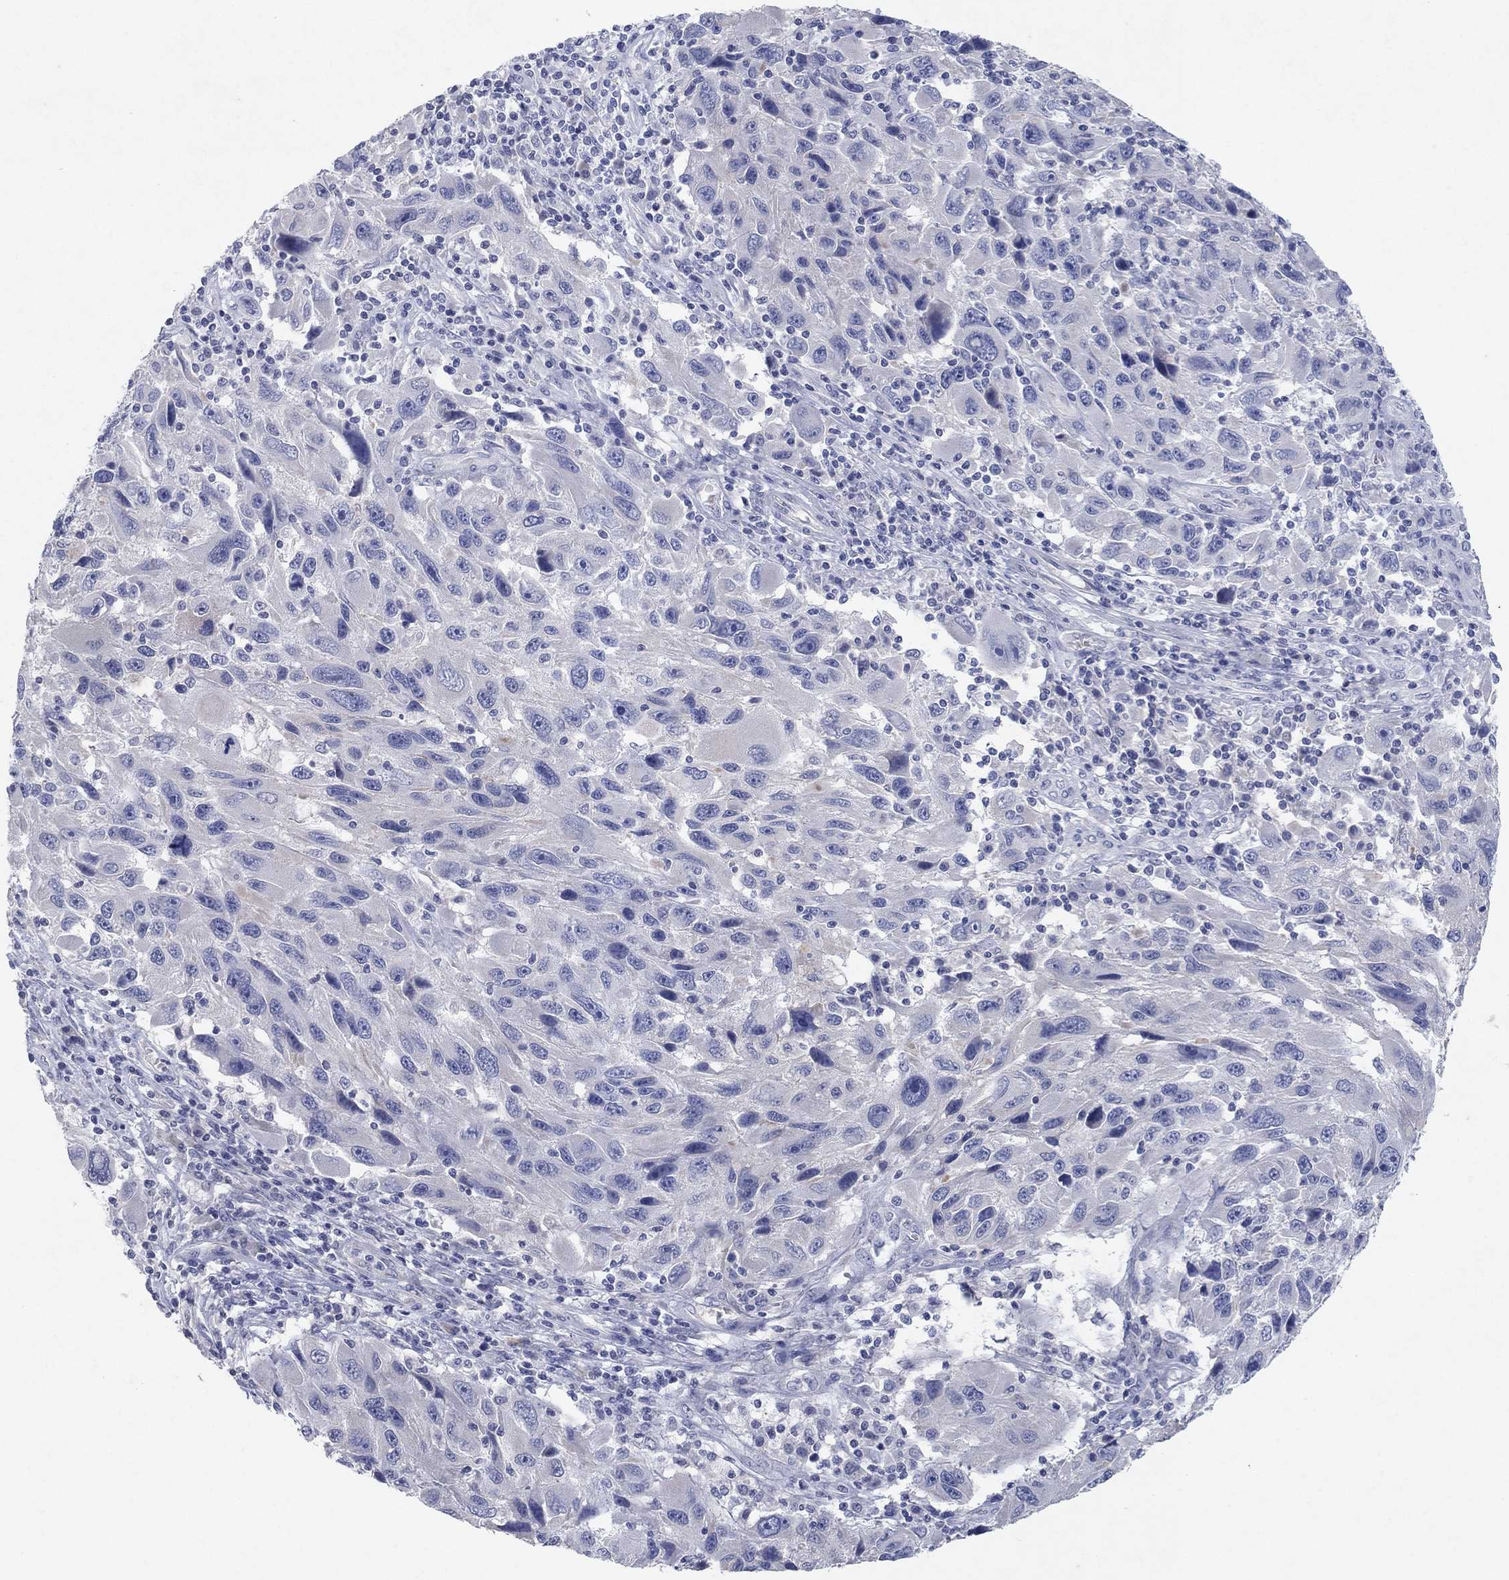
{"staining": {"intensity": "negative", "quantity": "none", "location": "none"}, "tissue": "melanoma", "cell_type": "Tumor cells", "image_type": "cancer", "snomed": [{"axis": "morphology", "description": "Malignant melanoma, NOS"}, {"axis": "topography", "description": "Skin"}], "caption": "Malignant melanoma was stained to show a protein in brown. There is no significant expression in tumor cells. Nuclei are stained in blue.", "gene": "KRT40", "patient": {"sex": "male", "age": 53}}